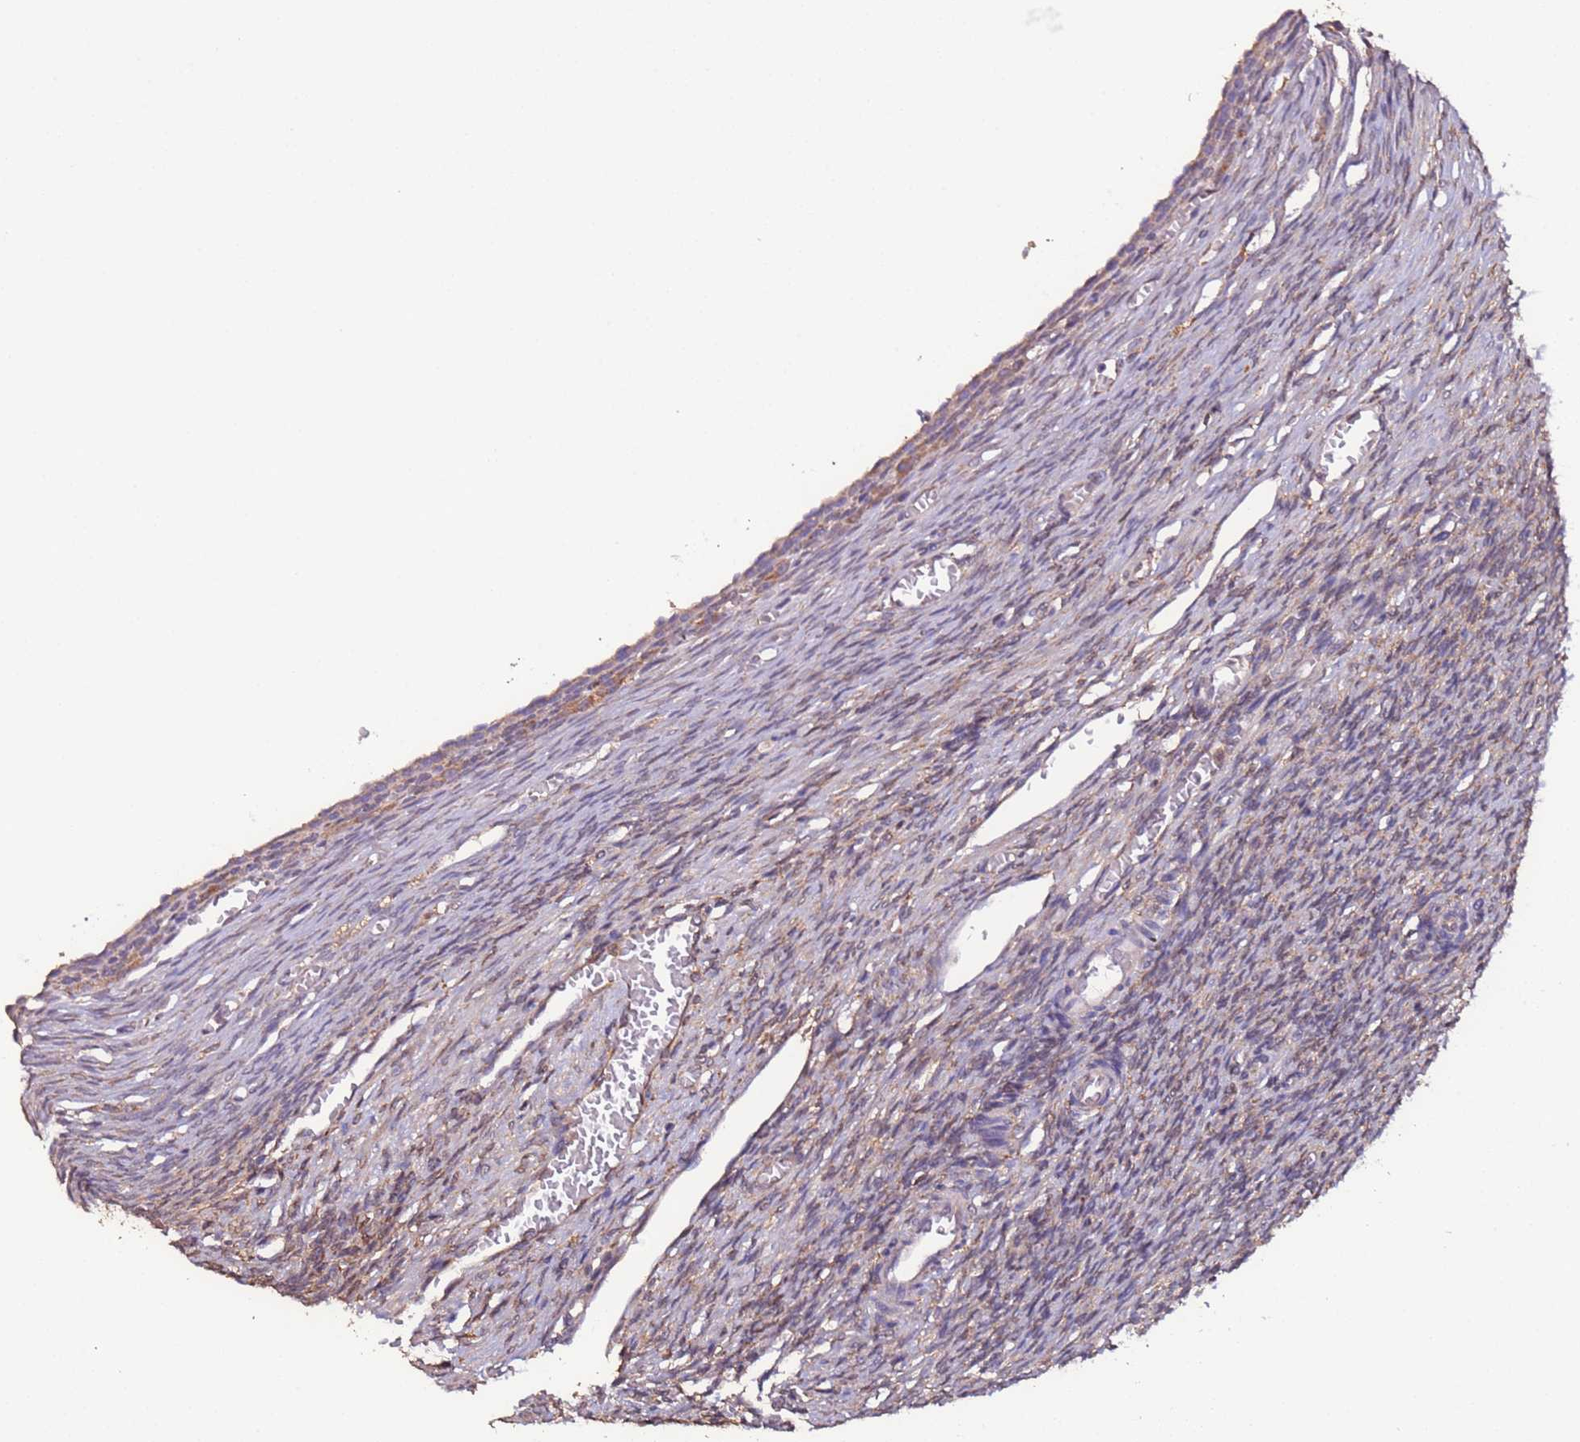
{"staining": {"intensity": "moderate", "quantity": "25%-75%", "location": "cytoplasmic/membranous"}, "tissue": "ovary", "cell_type": "Ovarian stroma cells", "image_type": "normal", "snomed": [{"axis": "morphology", "description": "Normal tissue, NOS"}, {"axis": "topography", "description": "Ovary"}], "caption": "A medium amount of moderate cytoplasmic/membranous expression is identified in about 25%-75% of ovarian stroma cells in benign ovary. The staining is performed using DAB (3,3'-diaminobenzidine) brown chromogen to label protein expression. The nuclei are counter-stained blue using hematoxylin.", "gene": "SLC41A3", "patient": {"sex": "female", "age": 27}}